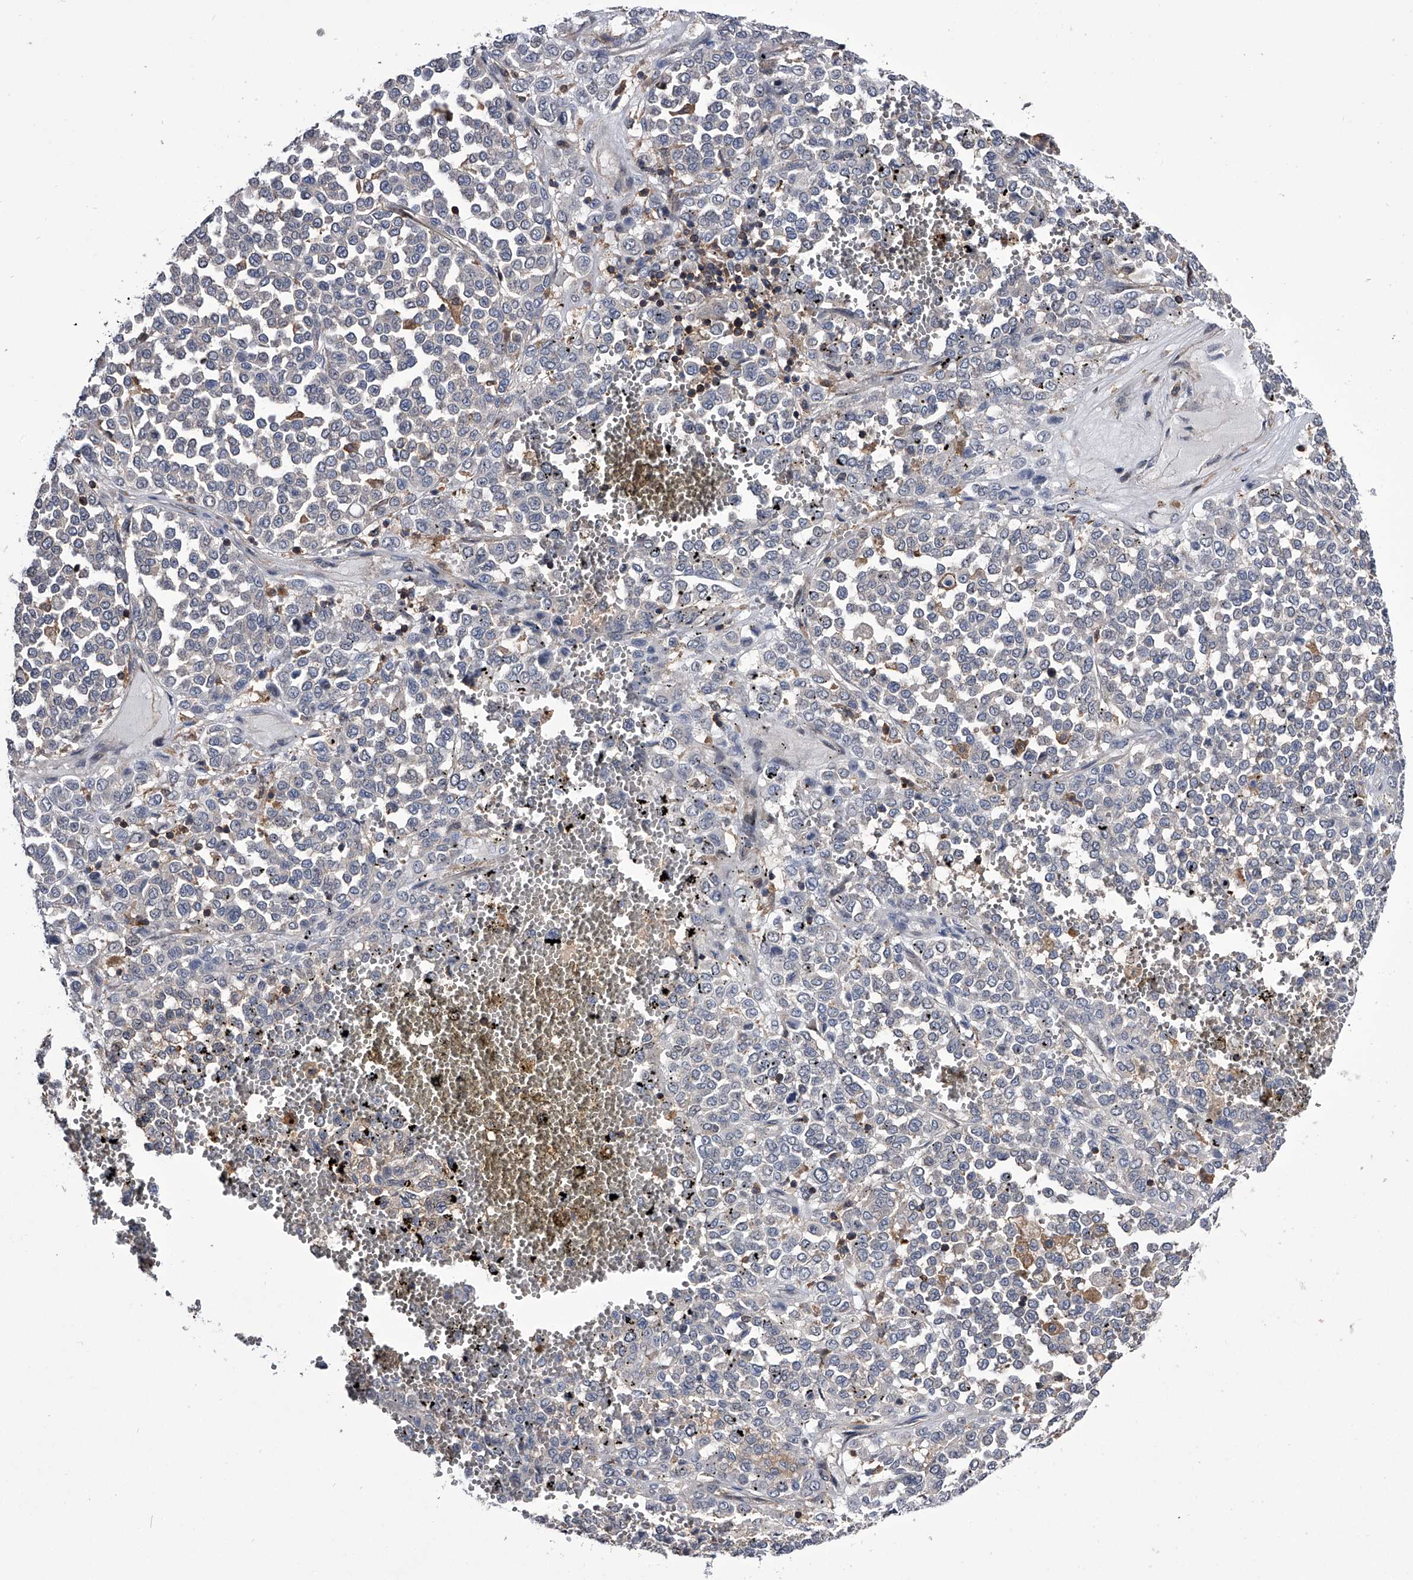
{"staining": {"intensity": "negative", "quantity": "none", "location": "none"}, "tissue": "melanoma", "cell_type": "Tumor cells", "image_type": "cancer", "snomed": [{"axis": "morphology", "description": "Malignant melanoma, Metastatic site"}, {"axis": "topography", "description": "Pancreas"}], "caption": "DAB immunohistochemical staining of human malignant melanoma (metastatic site) shows no significant positivity in tumor cells.", "gene": "PAN3", "patient": {"sex": "female", "age": 30}}